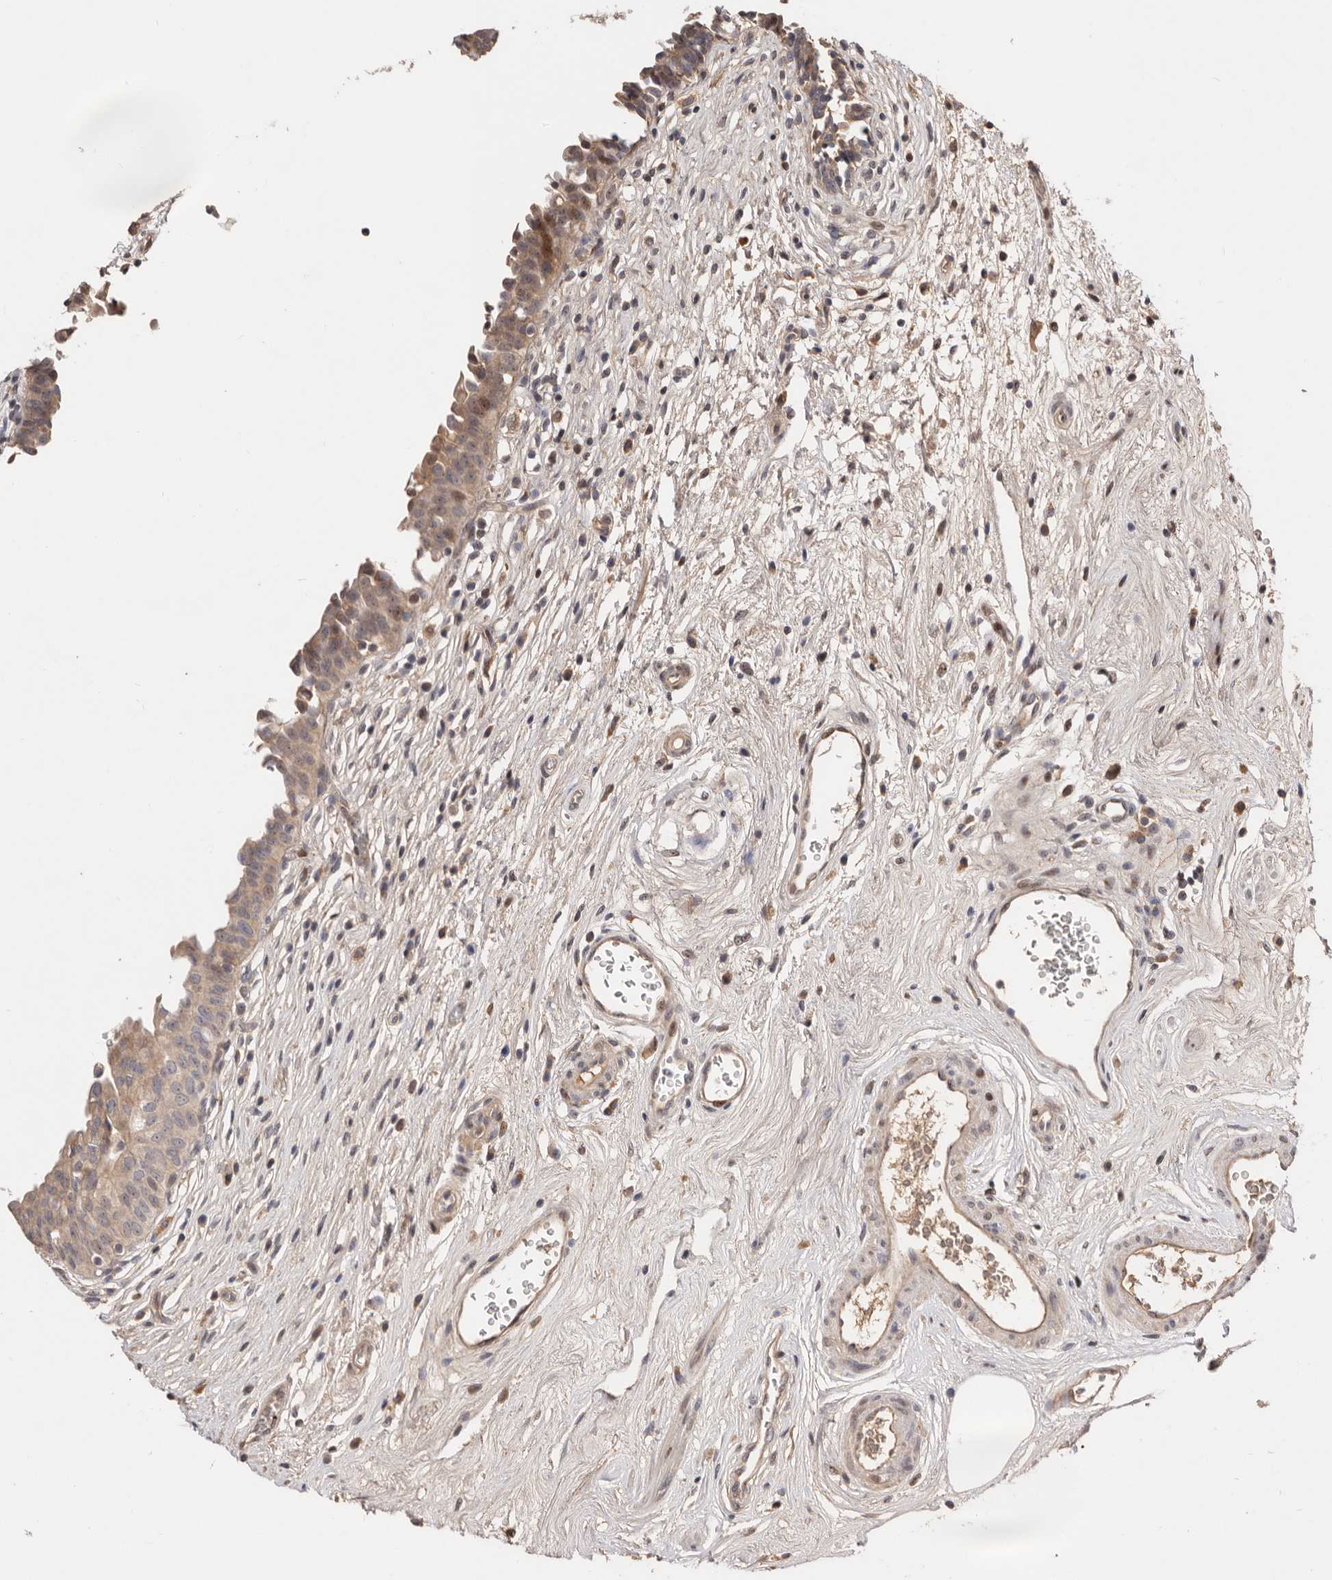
{"staining": {"intensity": "moderate", "quantity": "25%-75%", "location": "cytoplasmic/membranous,nuclear"}, "tissue": "urinary bladder", "cell_type": "Urothelial cells", "image_type": "normal", "snomed": [{"axis": "morphology", "description": "Normal tissue, NOS"}, {"axis": "topography", "description": "Urinary bladder"}], "caption": "Immunohistochemistry (IHC) image of unremarkable human urinary bladder stained for a protein (brown), which displays medium levels of moderate cytoplasmic/membranous,nuclear positivity in about 25%-75% of urothelial cells.", "gene": "DOP1A", "patient": {"sex": "male", "age": 83}}